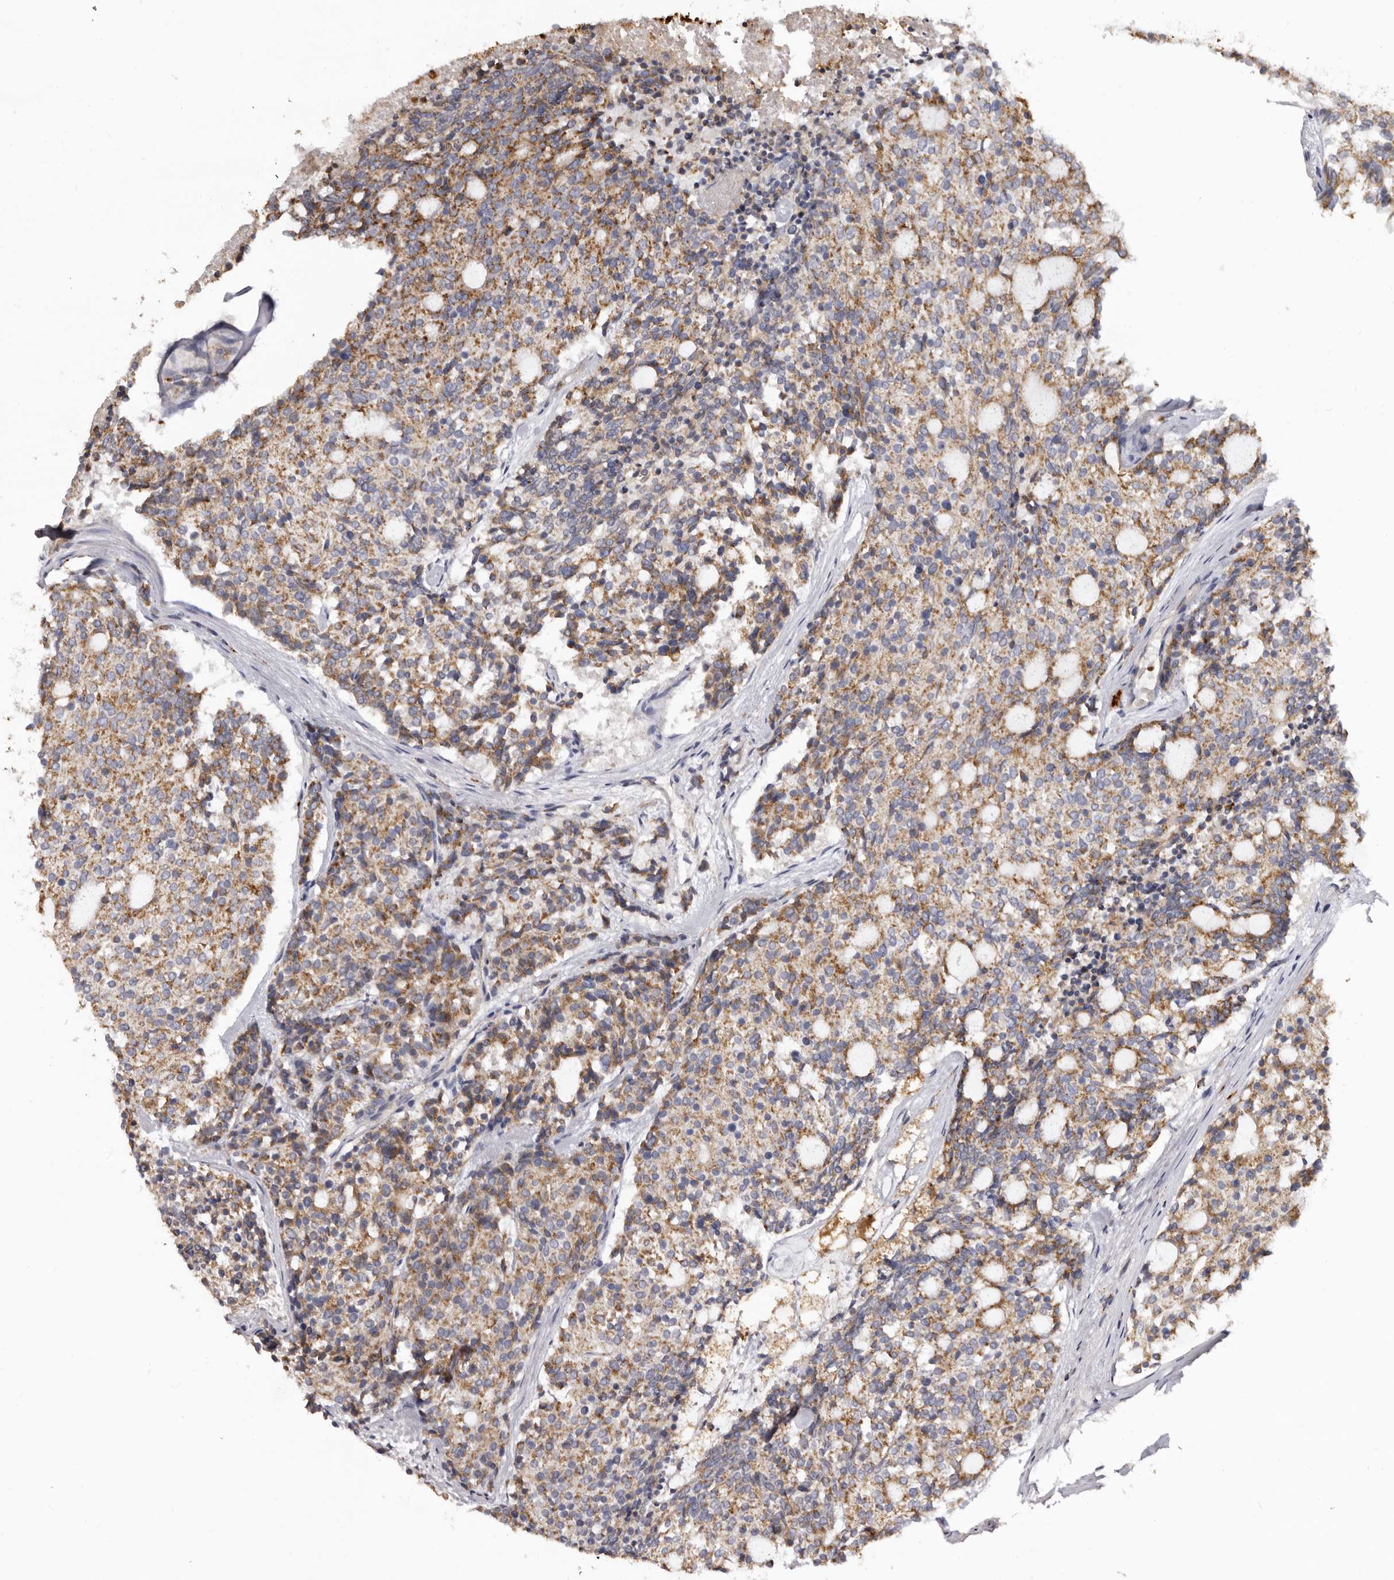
{"staining": {"intensity": "moderate", "quantity": ">75%", "location": "cytoplasmic/membranous"}, "tissue": "carcinoid", "cell_type": "Tumor cells", "image_type": "cancer", "snomed": [{"axis": "morphology", "description": "Carcinoid, malignant, NOS"}, {"axis": "topography", "description": "Pancreas"}], "caption": "Carcinoid was stained to show a protein in brown. There is medium levels of moderate cytoplasmic/membranous expression in about >75% of tumor cells.", "gene": "MECR", "patient": {"sex": "female", "age": 54}}